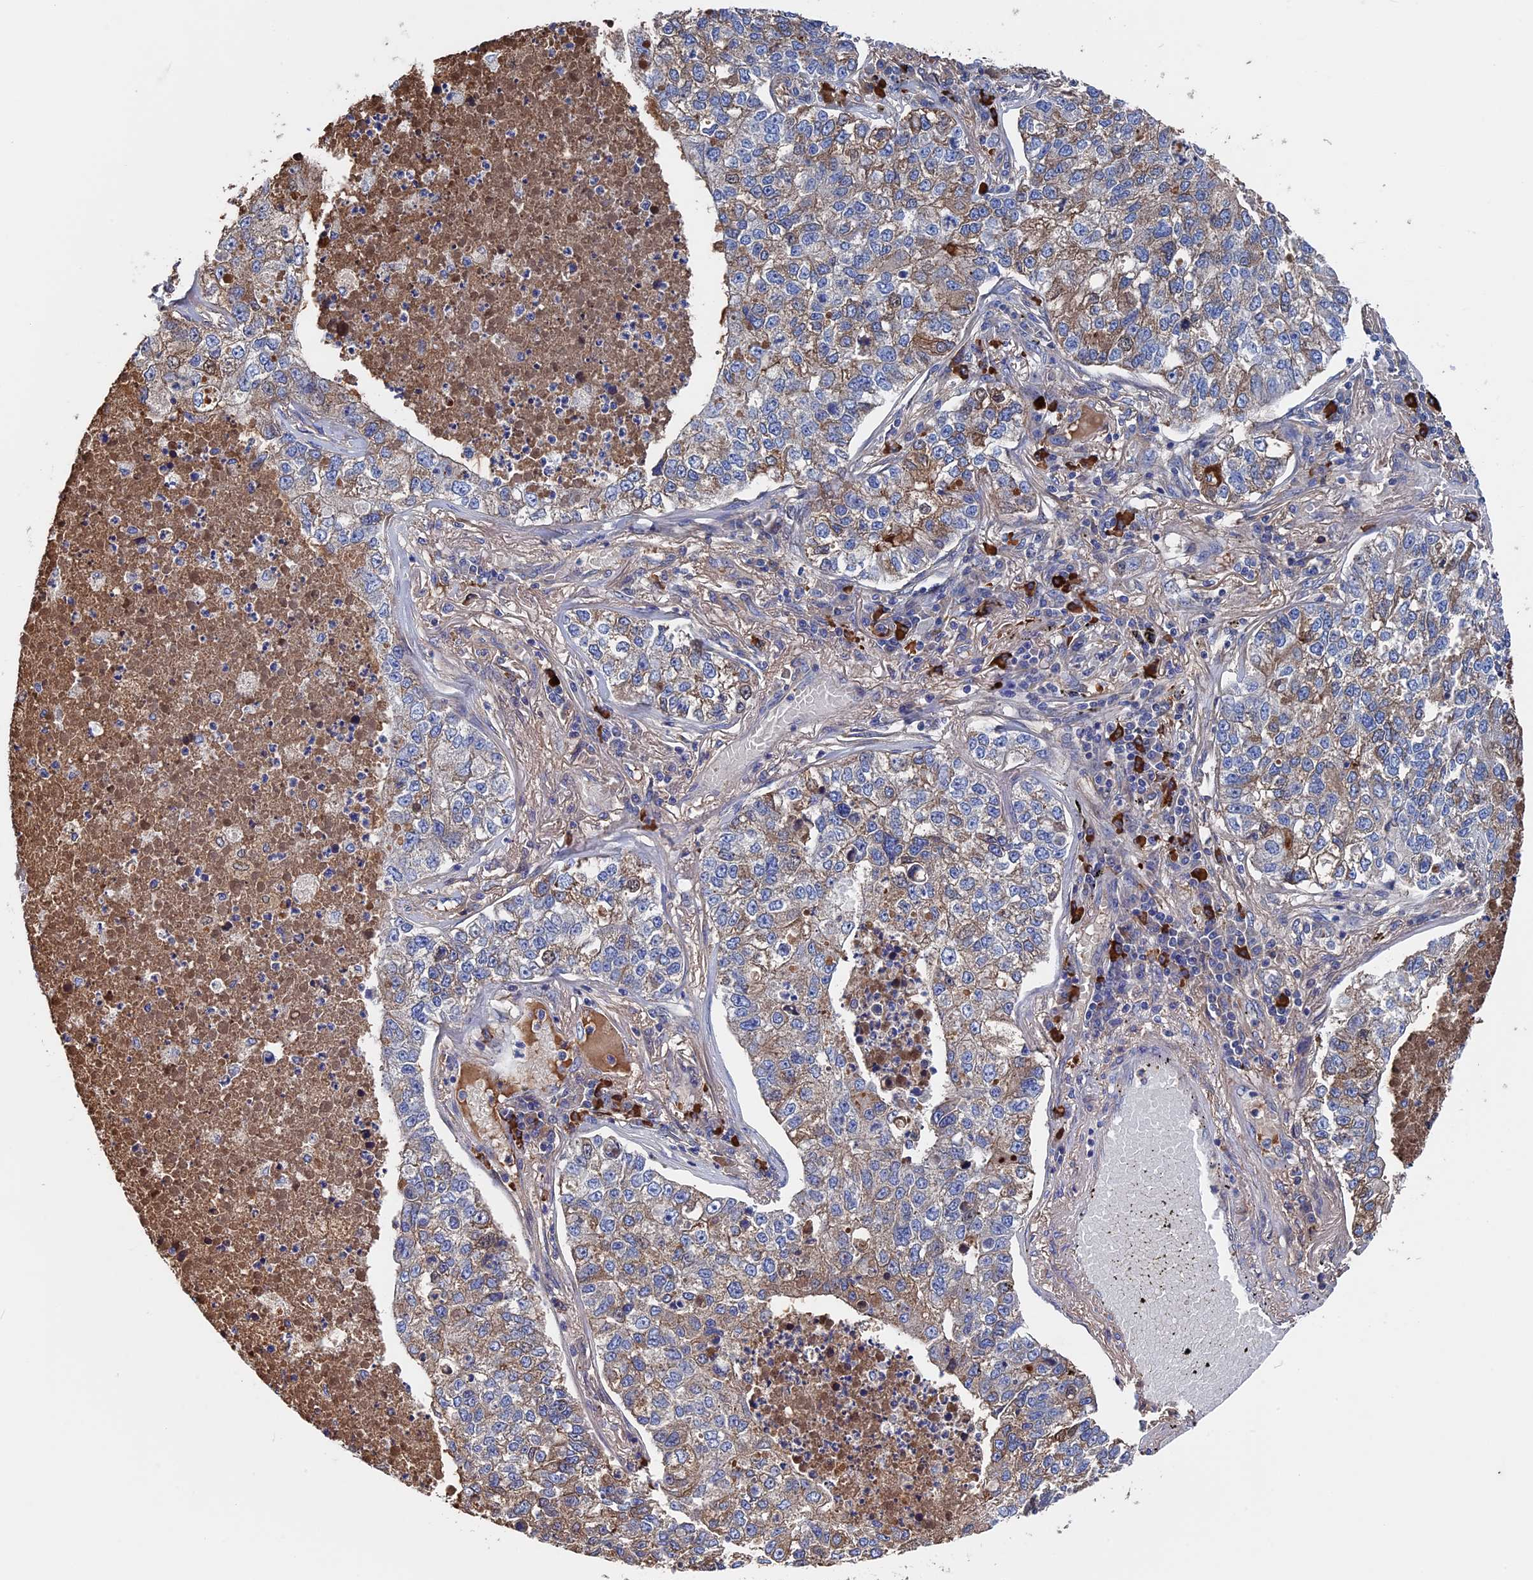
{"staining": {"intensity": "weak", "quantity": "25%-75%", "location": "cytoplasmic/membranous"}, "tissue": "lung cancer", "cell_type": "Tumor cells", "image_type": "cancer", "snomed": [{"axis": "morphology", "description": "Adenocarcinoma, NOS"}, {"axis": "topography", "description": "Lung"}], "caption": "Immunohistochemistry (IHC) photomicrograph of human lung cancer (adenocarcinoma) stained for a protein (brown), which shows low levels of weak cytoplasmic/membranous staining in about 25%-75% of tumor cells.", "gene": "RPUSD1", "patient": {"sex": "male", "age": 49}}